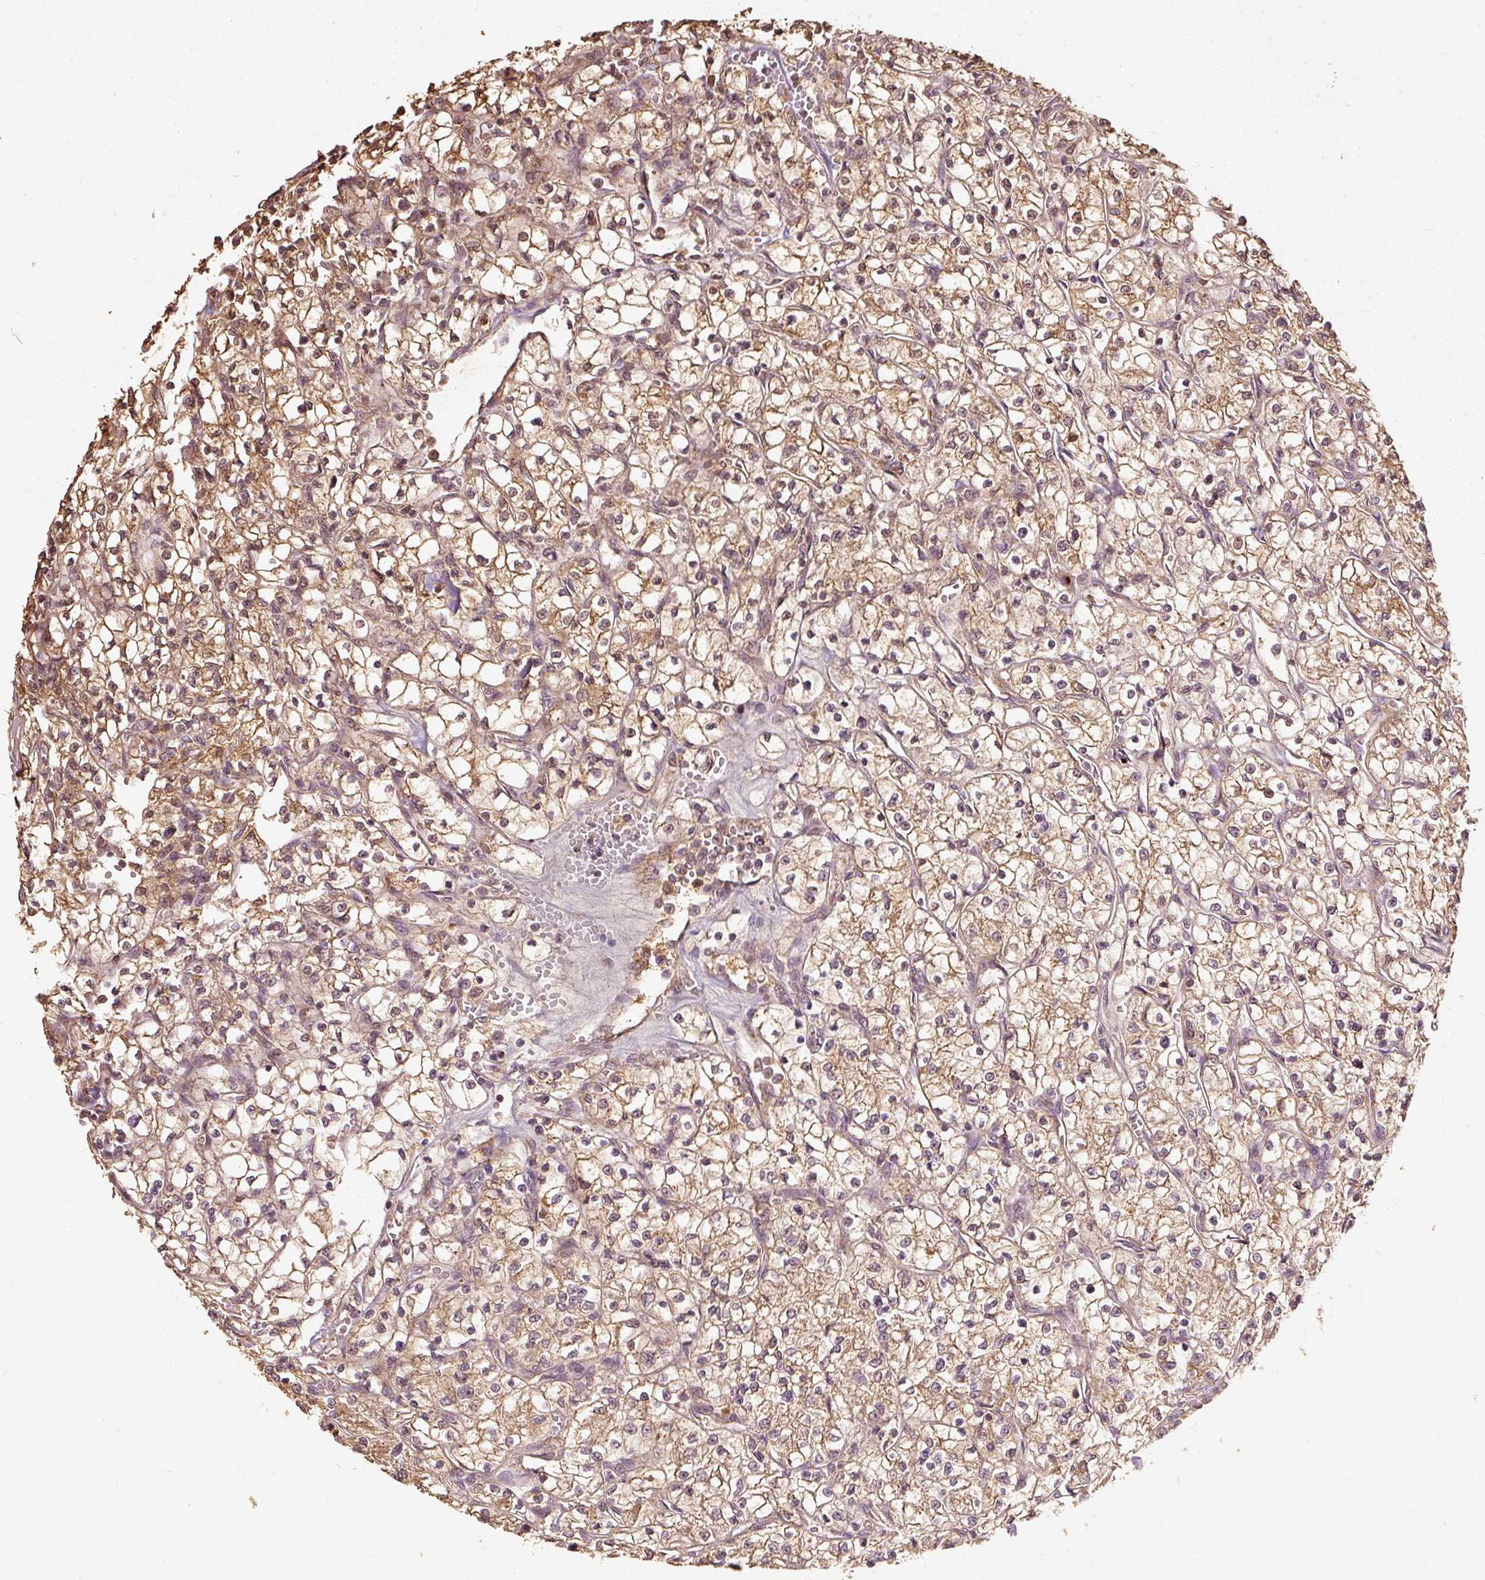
{"staining": {"intensity": "moderate", "quantity": ">75%", "location": "cytoplasmic/membranous"}, "tissue": "renal cancer", "cell_type": "Tumor cells", "image_type": "cancer", "snomed": [{"axis": "morphology", "description": "Adenocarcinoma, NOS"}, {"axis": "topography", "description": "Kidney"}], "caption": "The histopathology image demonstrates immunohistochemical staining of adenocarcinoma (renal). There is moderate cytoplasmic/membranous expression is seen in about >75% of tumor cells.", "gene": "FUT8", "patient": {"sex": "female", "age": 64}}